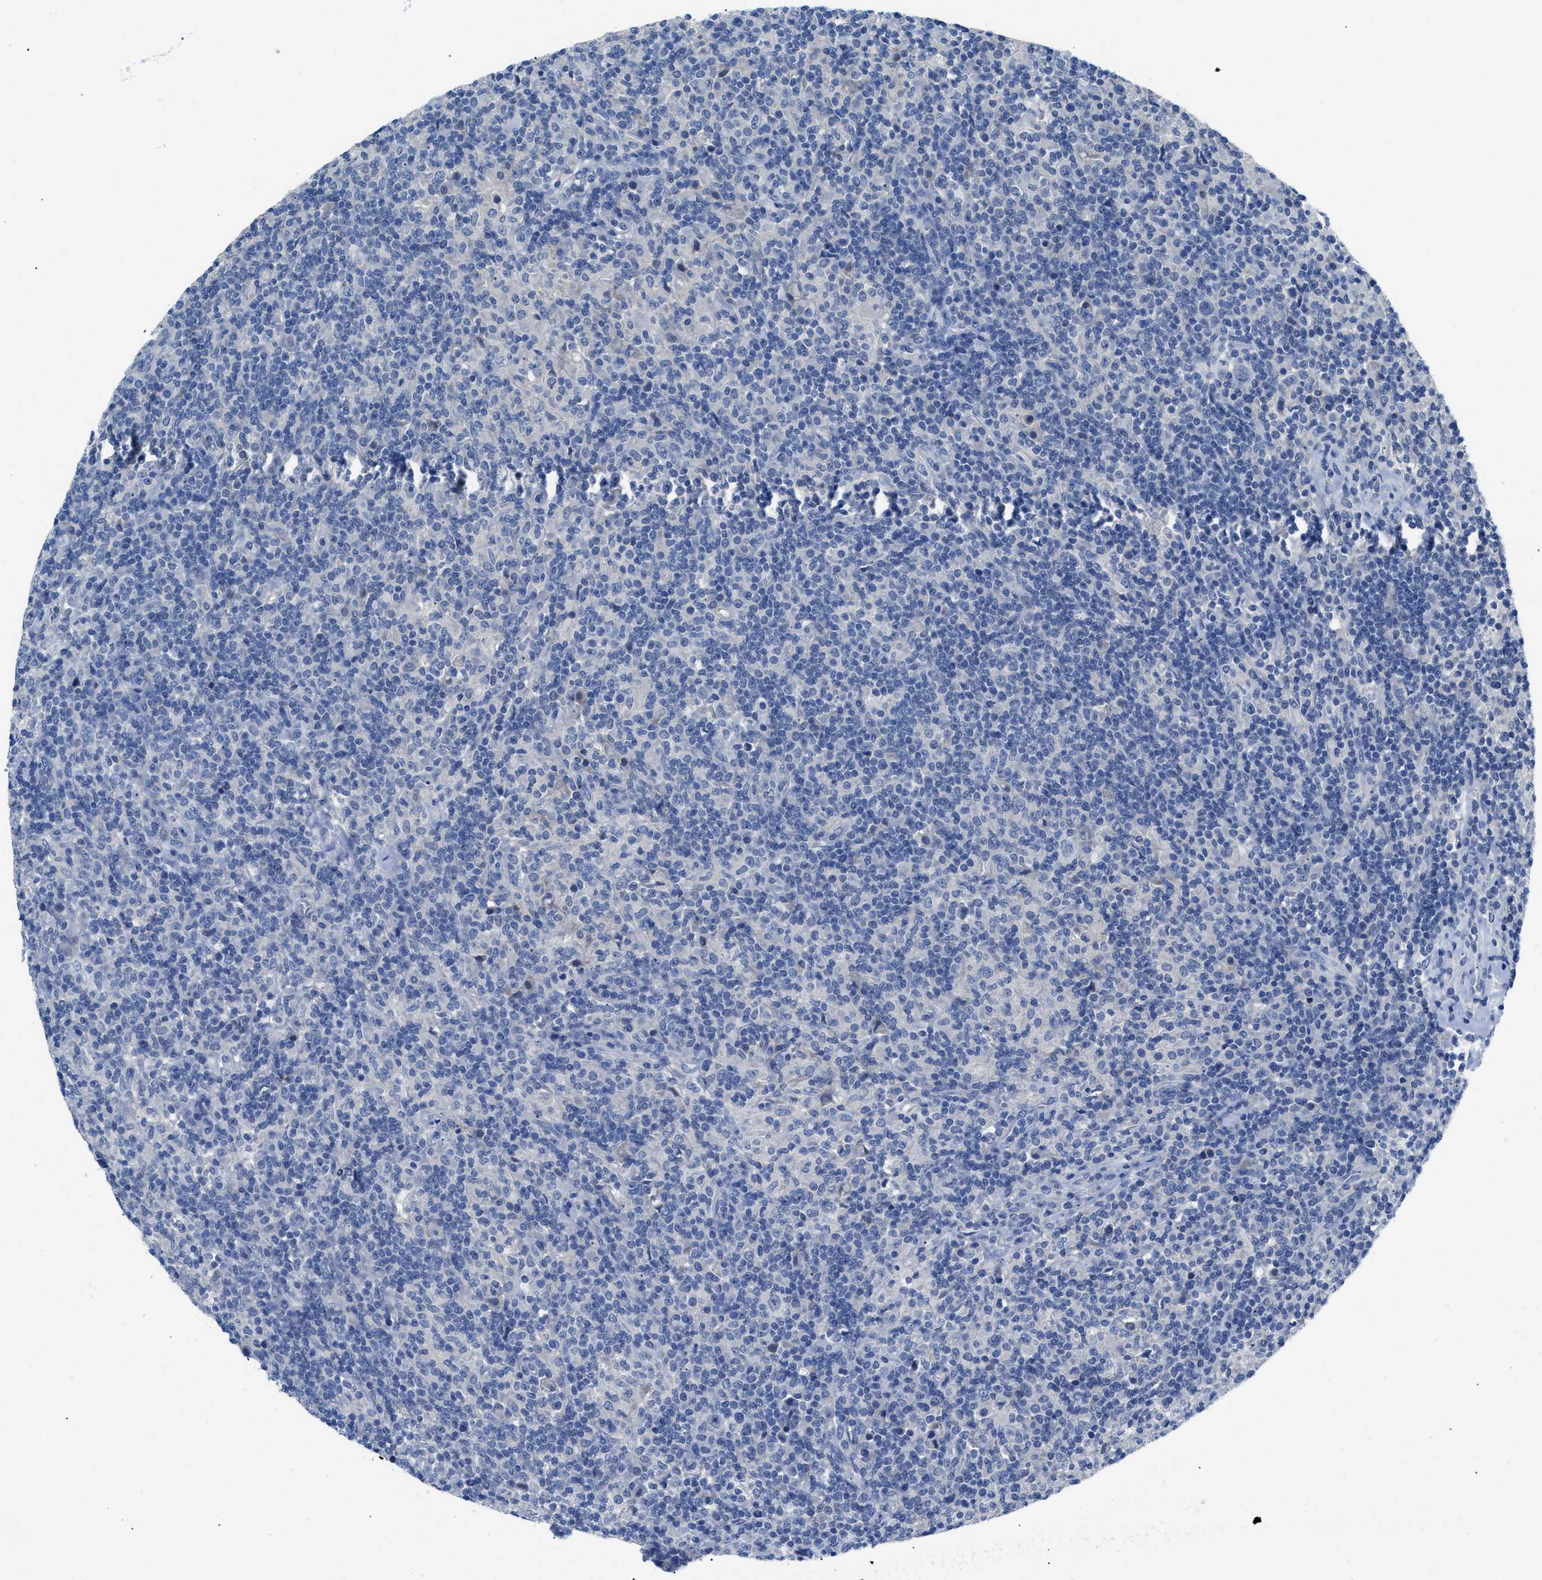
{"staining": {"intensity": "negative", "quantity": "none", "location": "none"}, "tissue": "lymphoma", "cell_type": "Tumor cells", "image_type": "cancer", "snomed": [{"axis": "morphology", "description": "Hodgkin's disease, NOS"}, {"axis": "topography", "description": "Lymph node"}], "caption": "DAB (3,3'-diaminobenzidine) immunohistochemical staining of human lymphoma reveals no significant staining in tumor cells.", "gene": "SLC10A6", "patient": {"sex": "male", "age": 70}}